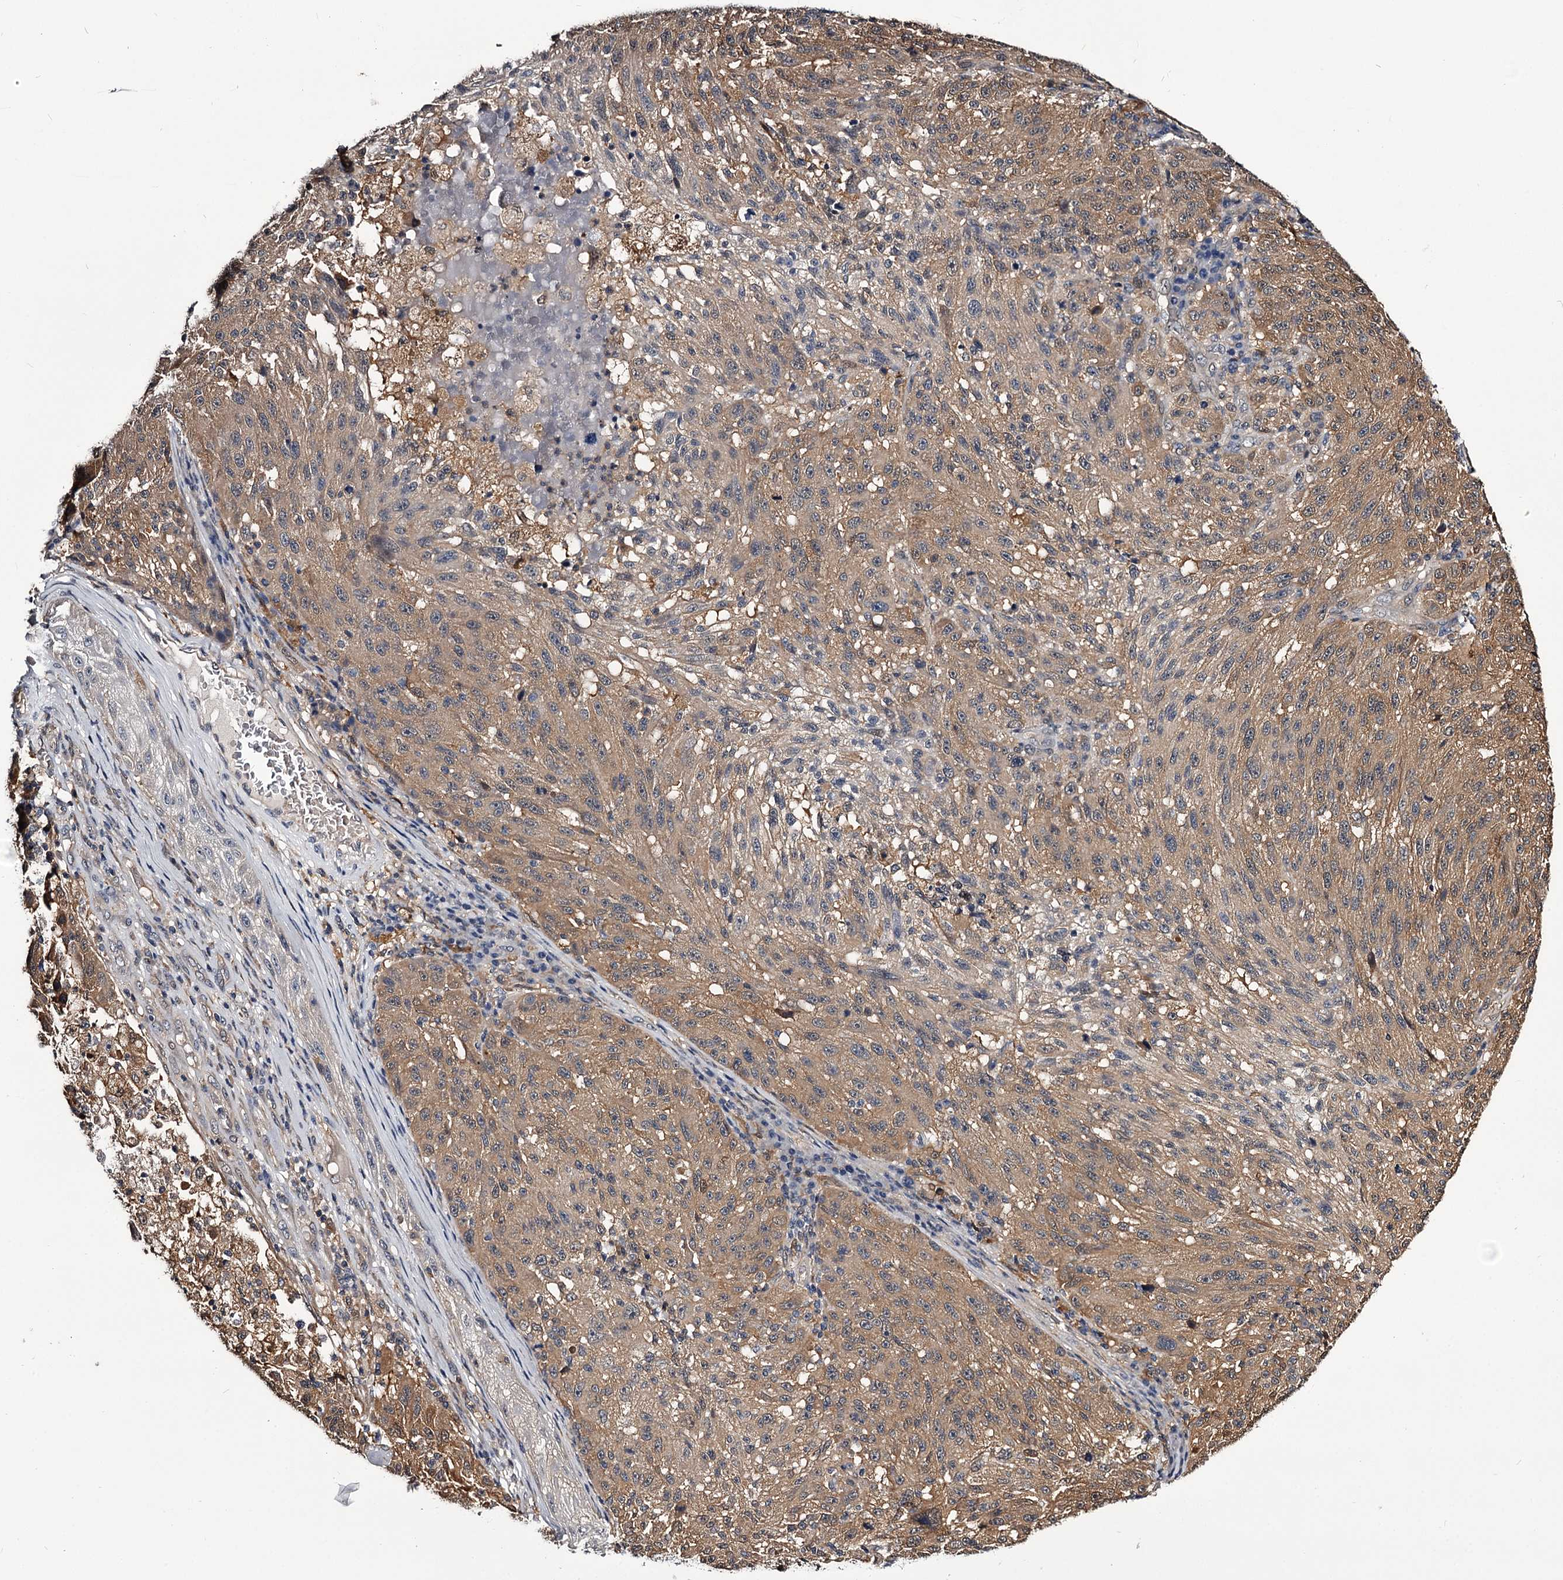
{"staining": {"intensity": "moderate", "quantity": ">75%", "location": "cytoplasmic/membranous"}, "tissue": "melanoma", "cell_type": "Tumor cells", "image_type": "cancer", "snomed": [{"axis": "morphology", "description": "Malignant melanoma, NOS"}, {"axis": "topography", "description": "Skin"}], "caption": "Immunohistochemical staining of human melanoma shows moderate cytoplasmic/membranous protein expression in approximately >75% of tumor cells. (Stains: DAB (3,3'-diaminobenzidine) in brown, nuclei in blue, Microscopy: brightfield microscopy at high magnification).", "gene": "GSTO1", "patient": {"sex": "male", "age": 53}}